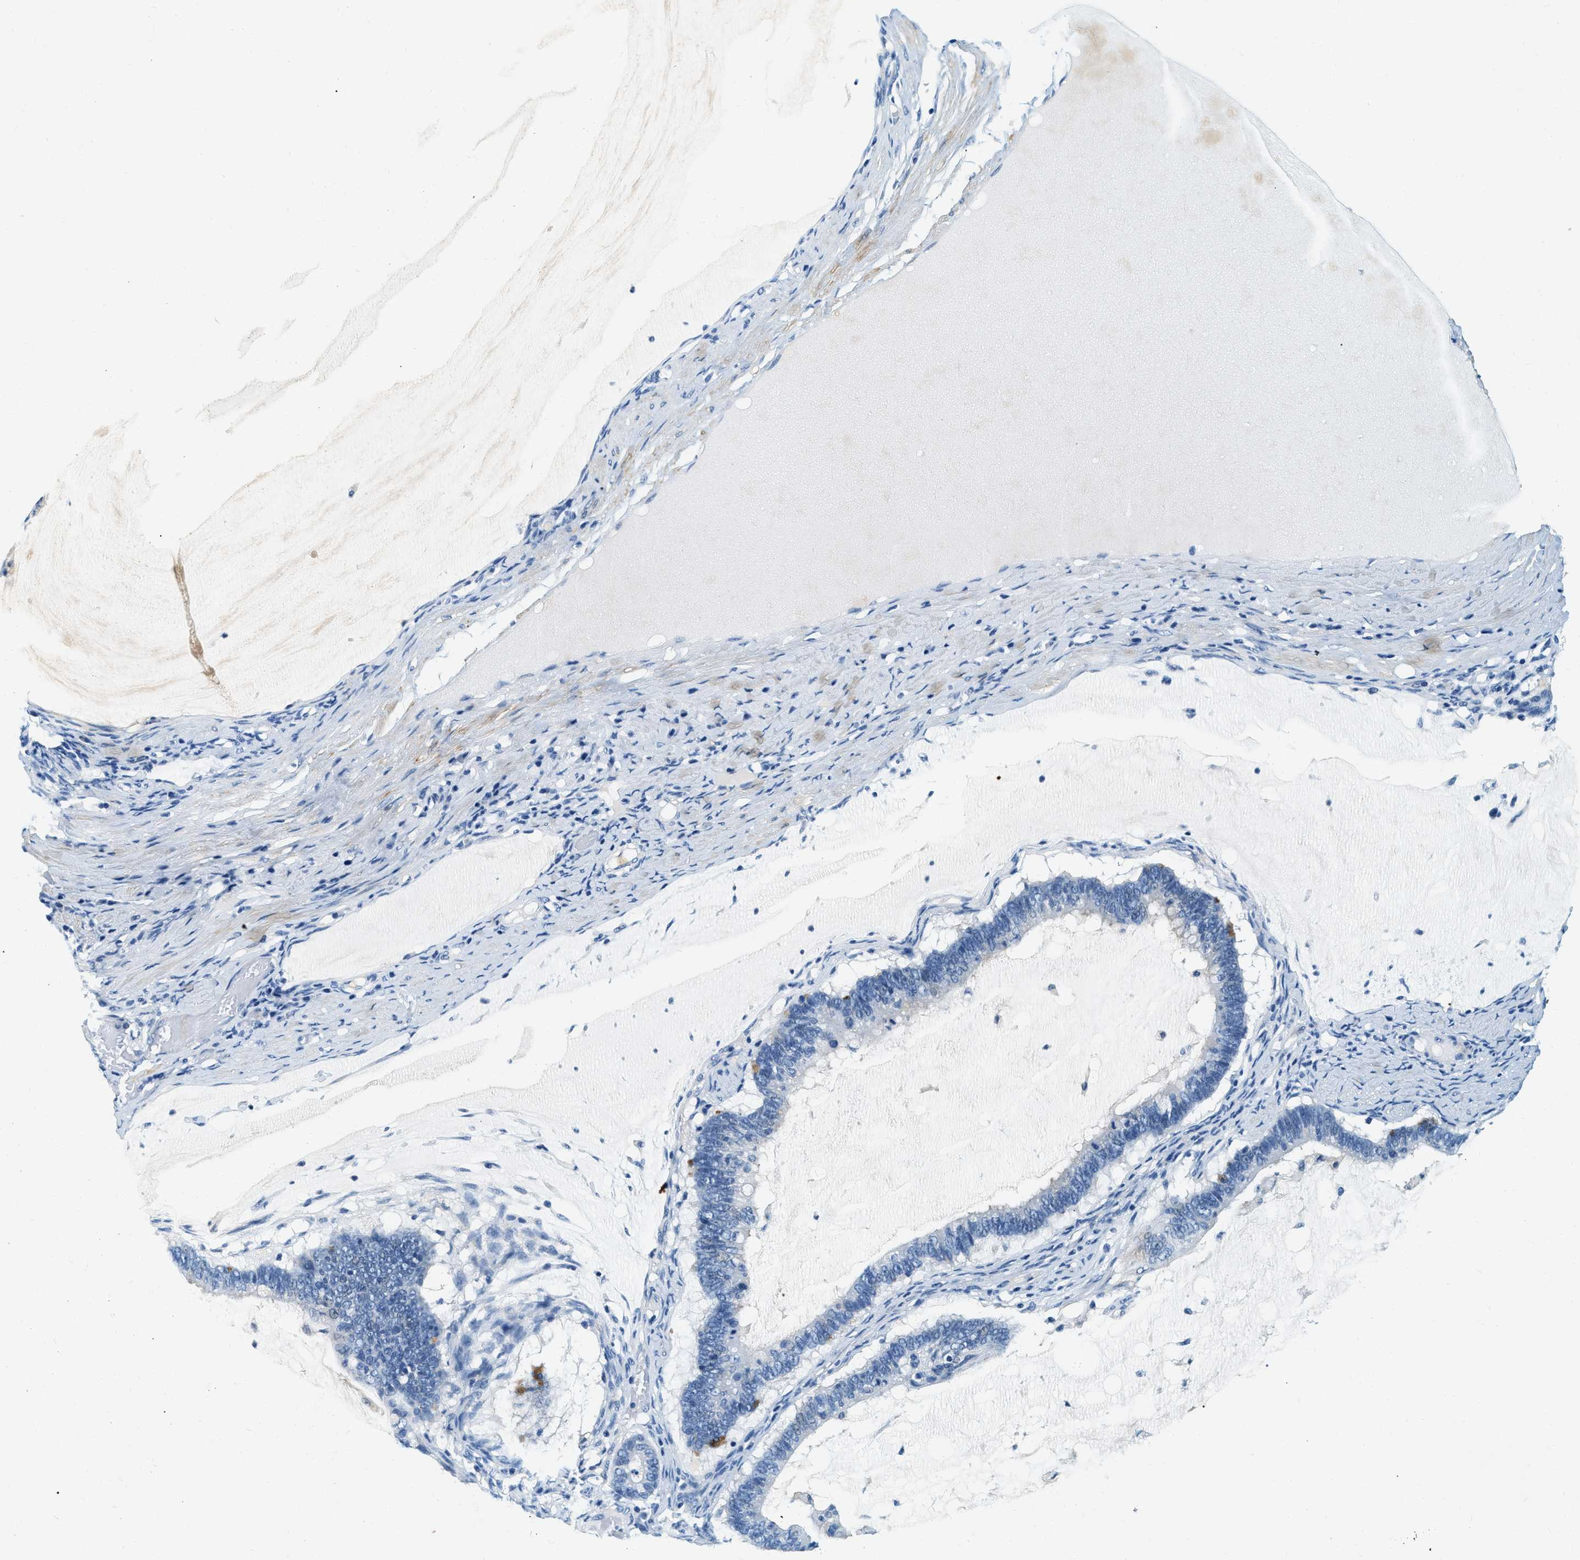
{"staining": {"intensity": "strong", "quantity": "<25%", "location": "cytoplasmic/membranous"}, "tissue": "ovarian cancer", "cell_type": "Tumor cells", "image_type": "cancer", "snomed": [{"axis": "morphology", "description": "Cystadenocarcinoma, mucinous, NOS"}, {"axis": "topography", "description": "Ovary"}], "caption": "A medium amount of strong cytoplasmic/membranous expression is appreciated in about <25% of tumor cells in ovarian cancer (mucinous cystadenocarcinoma) tissue.", "gene": "EIF2AK2", "patient": {"sex": "female", "age": 61}}